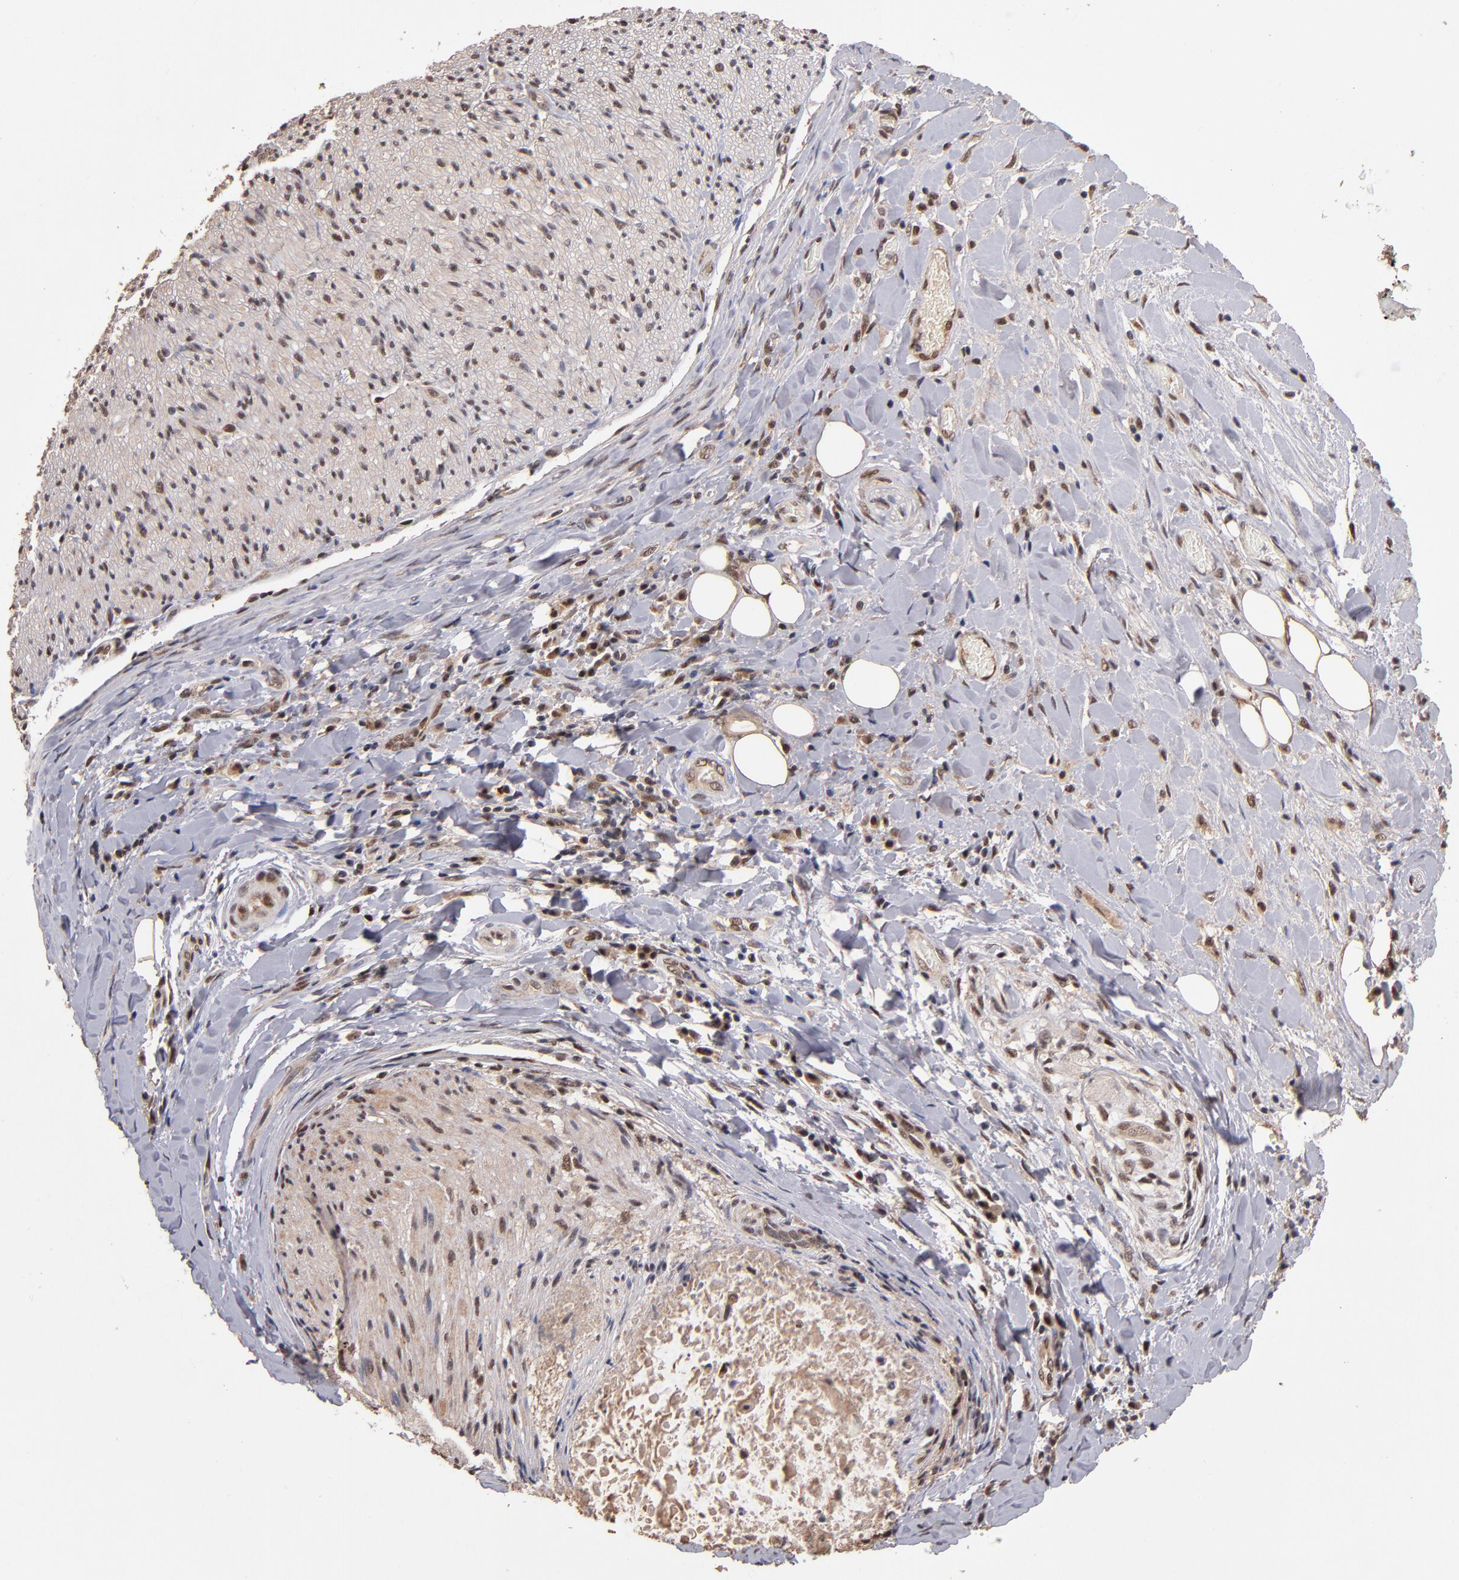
{"staining": {"intensity": "weak", "quantity": ">75%", "location": "cytoplasmic/membranous,nuclear"}, "tissue": "liver cancer", "cell_type": "Tumor cells", "image_type": "cancer", "snomed": [{"axis": "morphology", "description": "Cholangiocarcinoma"}, {"axis": "topography", "description": "Liver"}], "caption": "An immunohistochemistry (IHC) histopathology image of neoplastic tissue is shown. Protein staining in brown labels weak cytoplasmic/membranous and nuclear positivity in liver cancer (cholangiocarcinoma) within tumor cells.", "gene": "EAPP", "patient": {"sex": "male", "age": 58}}